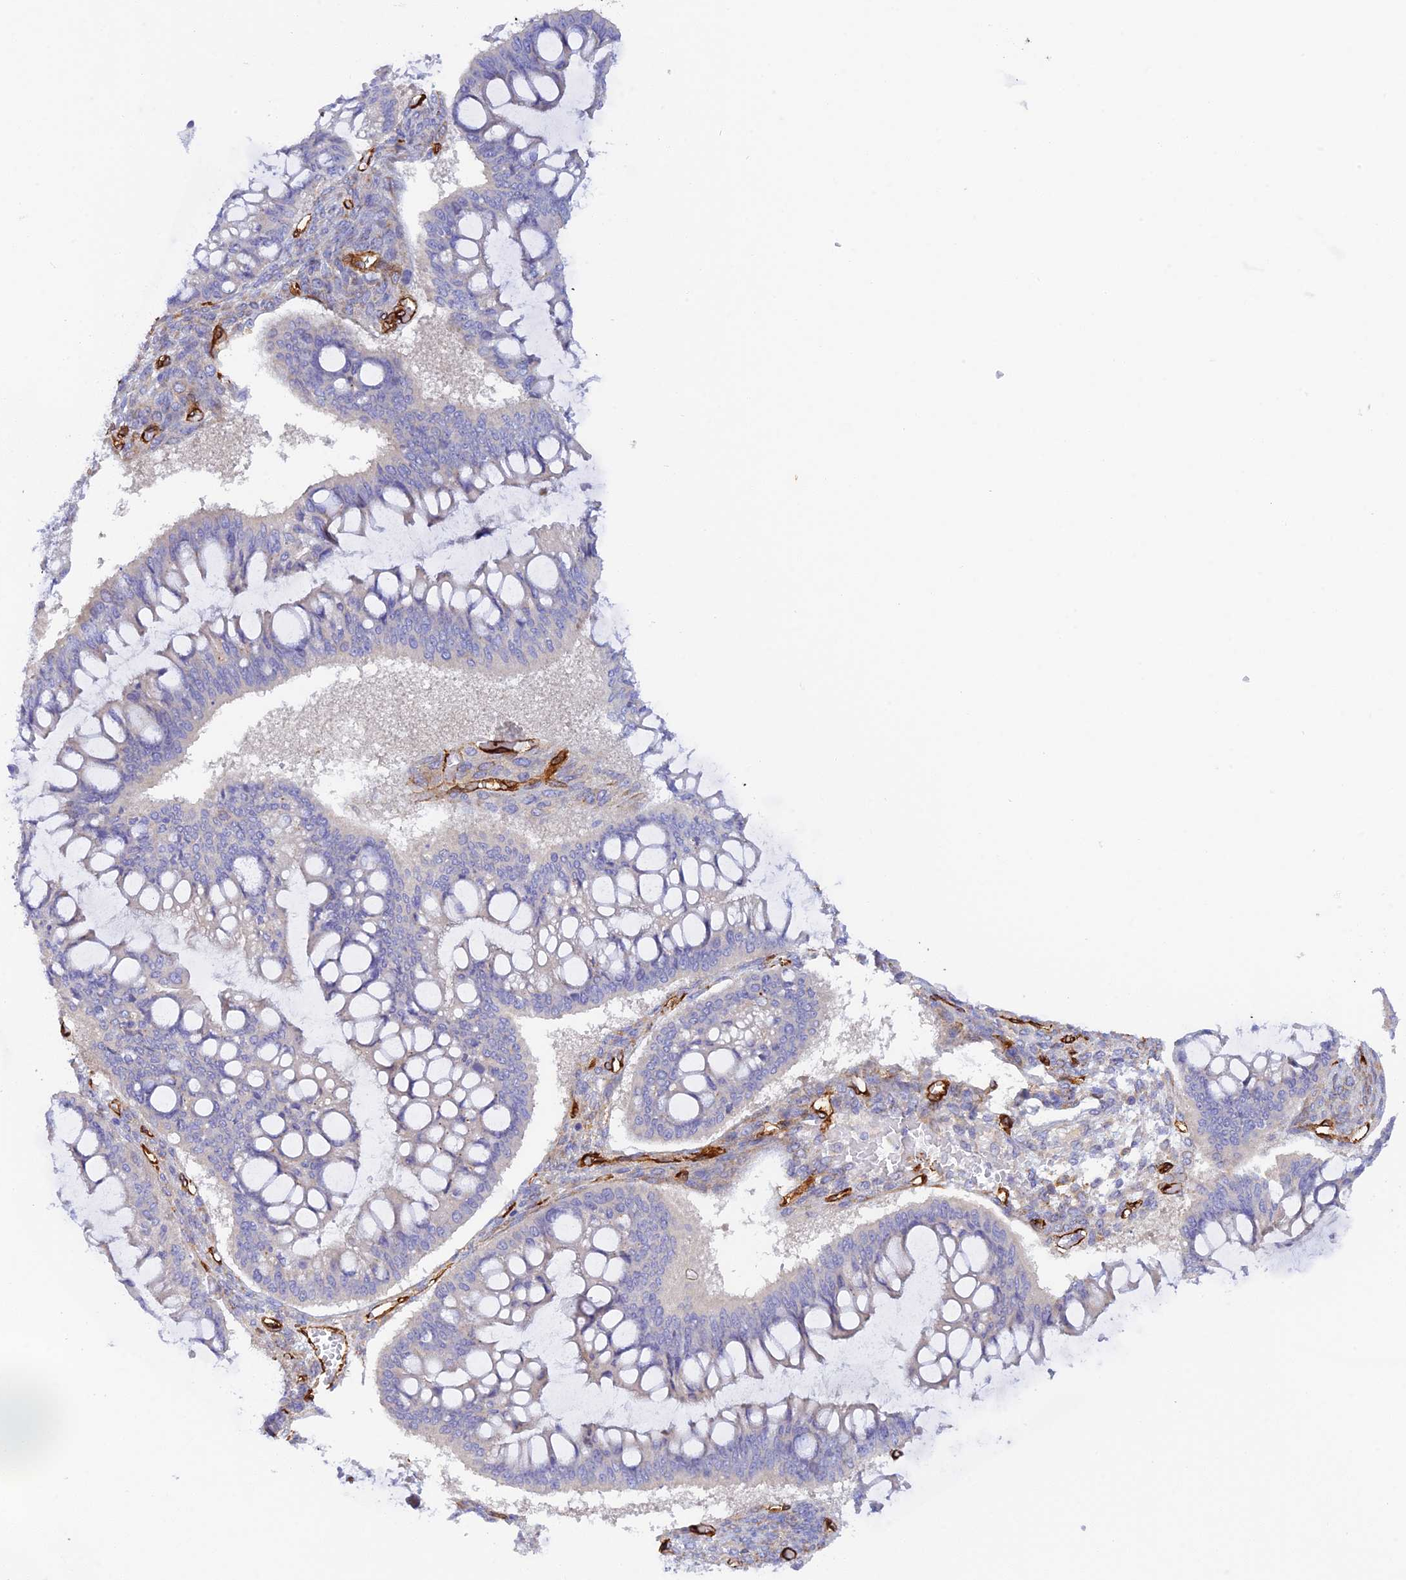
{"staining": {"intensity": "negative", "quantity": "none", "location": "none"}, "tissue": "ovarian cancer", "cell_type": "Tumor cells", "image_type": "cancer", "snomed": [{"axis": "morphology", "description": "Cystadenocarcinoma, mucinous, NOS"}, {"axis": "topography", "description": "Ovary"}], "caption": "Human ovarian cancer stained for a protein using immunohistochemistry (IHC) displays no staining in tumor cells.", "gene": "MYO9A", "patient": {"sex": "female", "age": 73}}